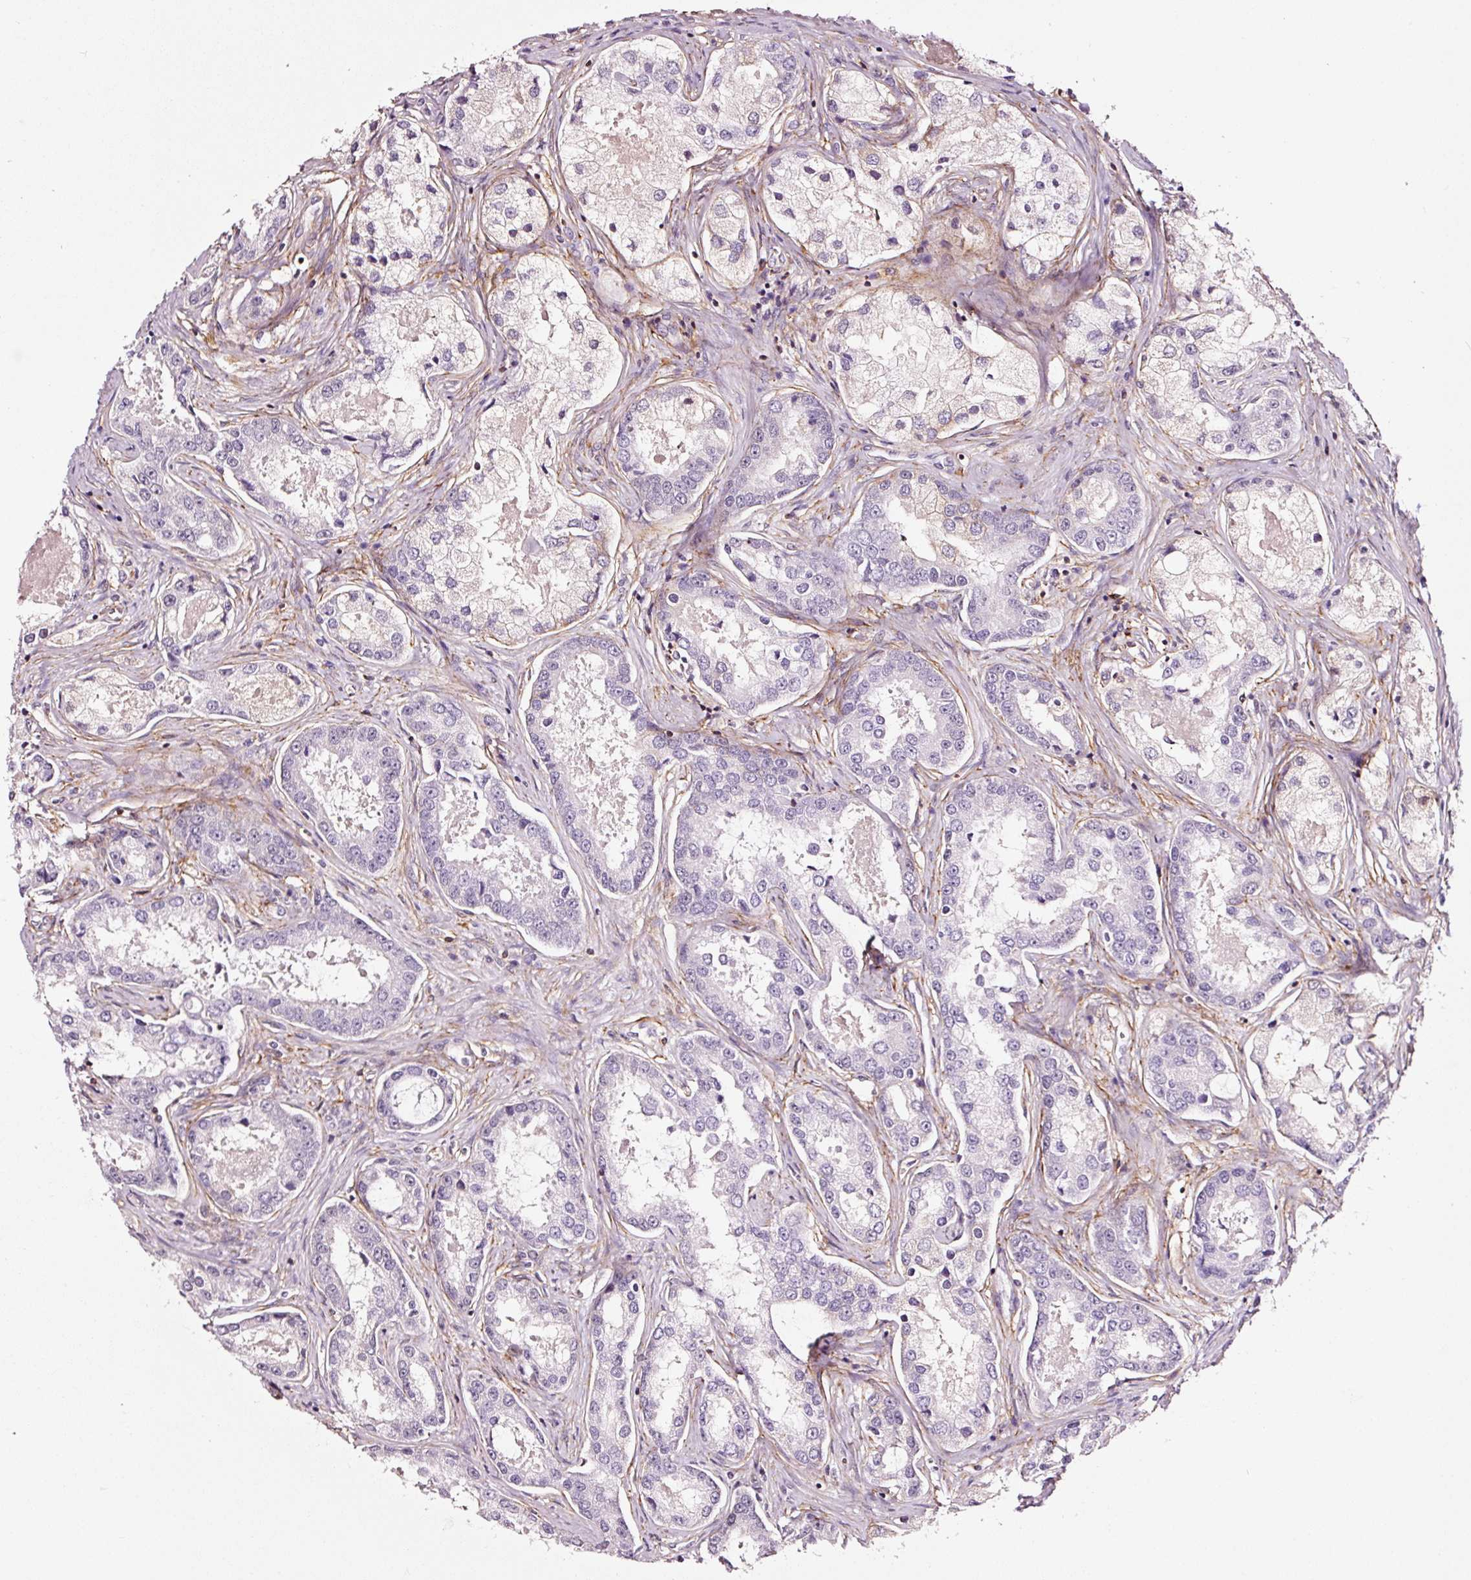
{"staining": {"intensity": "negative", "quantity": "none", "location": "none"}, "tissue": "prostate cancer", "cell_type": "Tumor cells", "image_type": "cancer", "snomed": [{"axis": "morphology", "description": "Adenocarcinoma, Low grade"}, {"axis": "topography", "description": "Prostate"}], "caption": "High power microscopy histopathology image of an immunohistochemistry (IHC) photomicrograph of prostate cancer, revealing no significant staining in tumor cells. The staining was performed using DAB to visualize the protein expression in brown, while the nuclei were stained in blue with hematoxylin (Magnification: 20x).", "gene": "ADD3", "patient": {"sex": "male", "age": 68}}